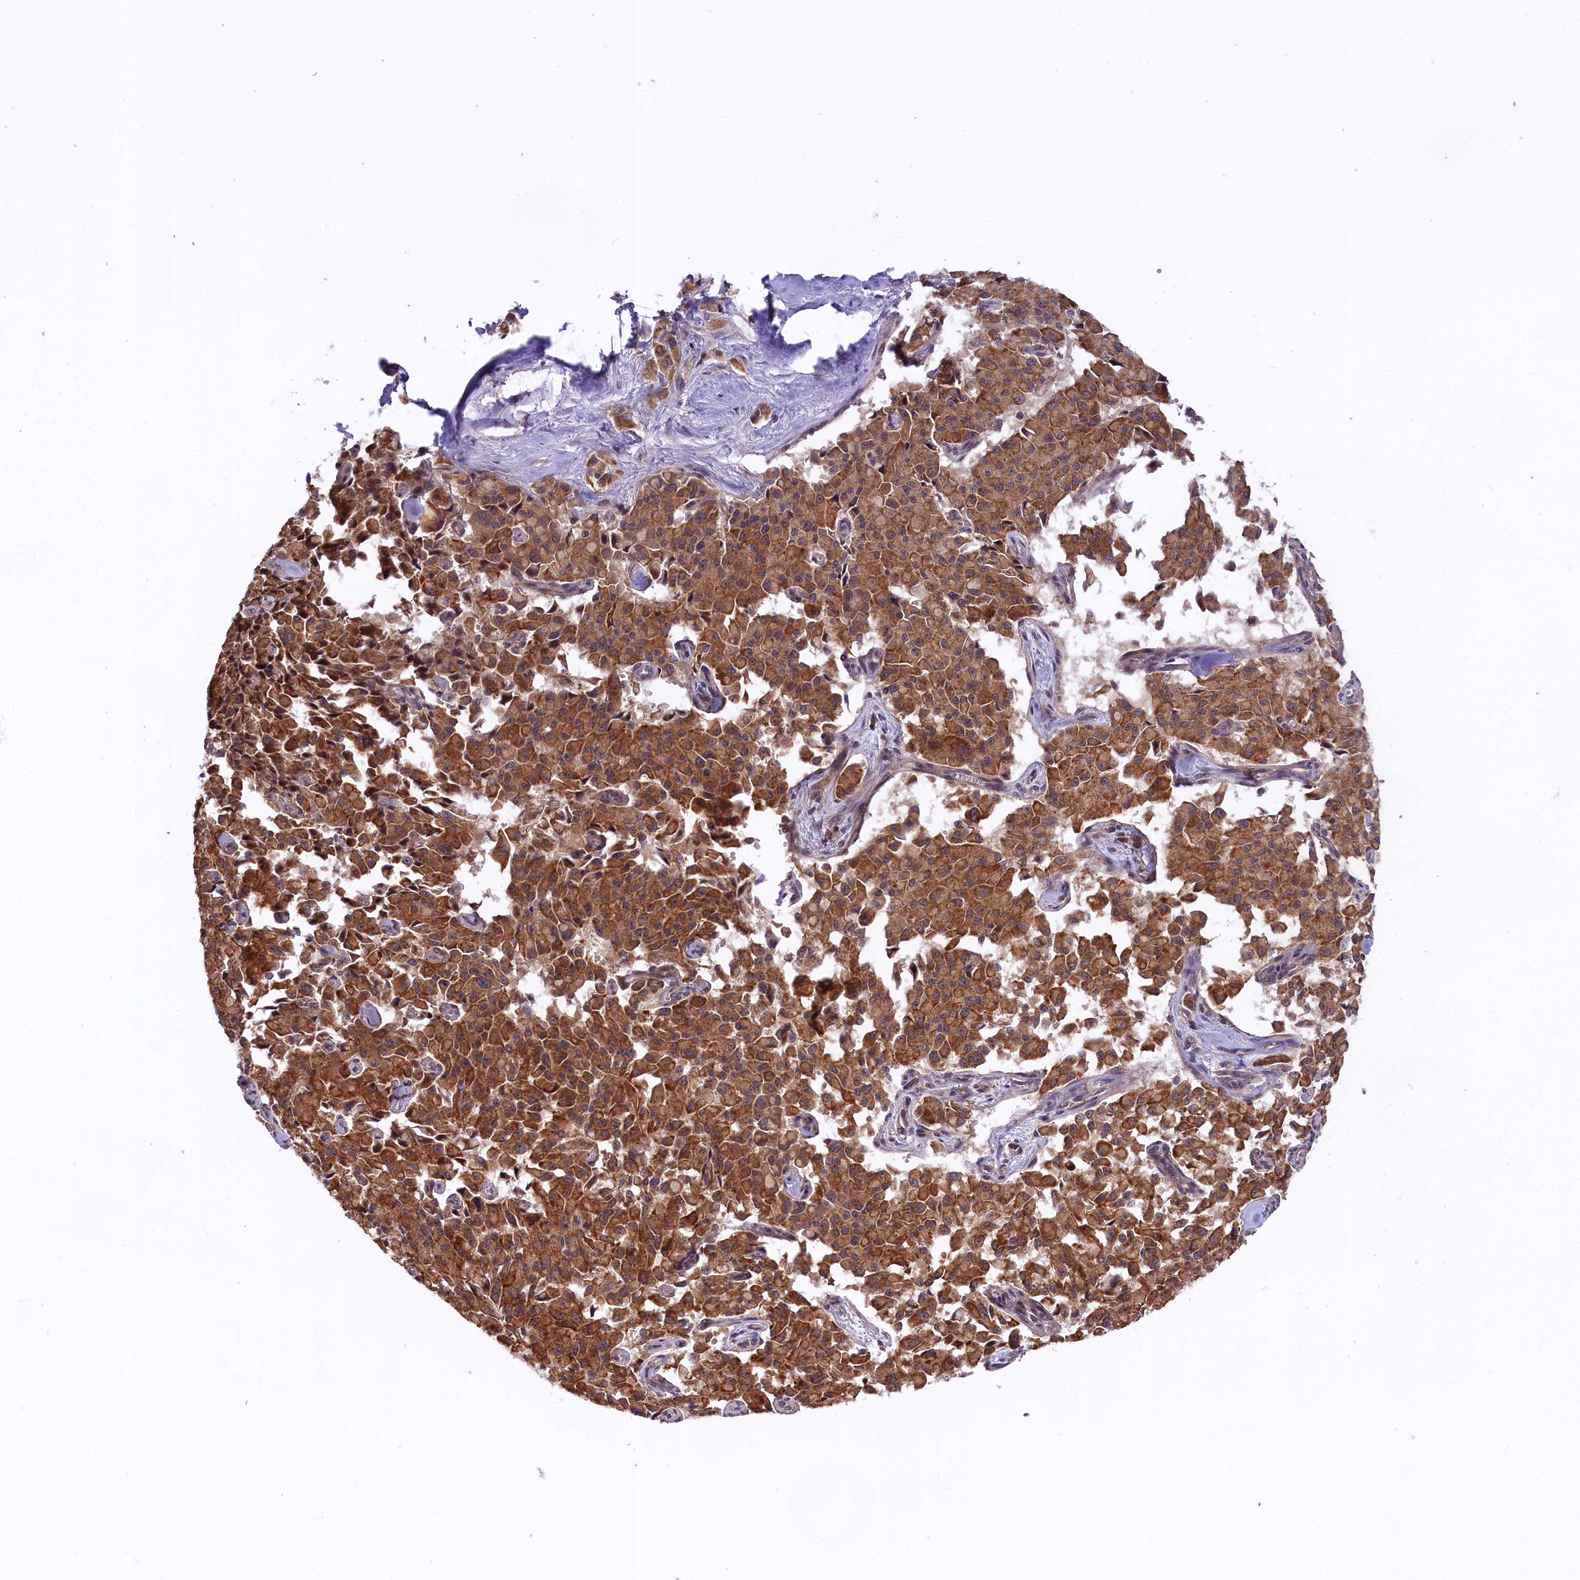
{"staining": {"intensity": "strong", "quantity": ">75%", "location": "cytoplasmic/membranous"}, "tissue": "pancreatic cancer", "cell_type": "Tumor cells", "image_type": "cancer", "snomed": [{"axis": "morphology", "description": "Adenocarcinoma, NOS"}, {"axis": "topography", "description": "Pancreas"}], "caption": "The immunohistochemical stain shows strong cytoplasmic/membranous staining in tumor cells of pancreatic cancer (adenocarcinoma) tissue. Immunohistochemistry stains the protein in brown and the nuclei are stained blue.", "gene": "DOHH", "patient": {"sex": "male", "age": 65}}